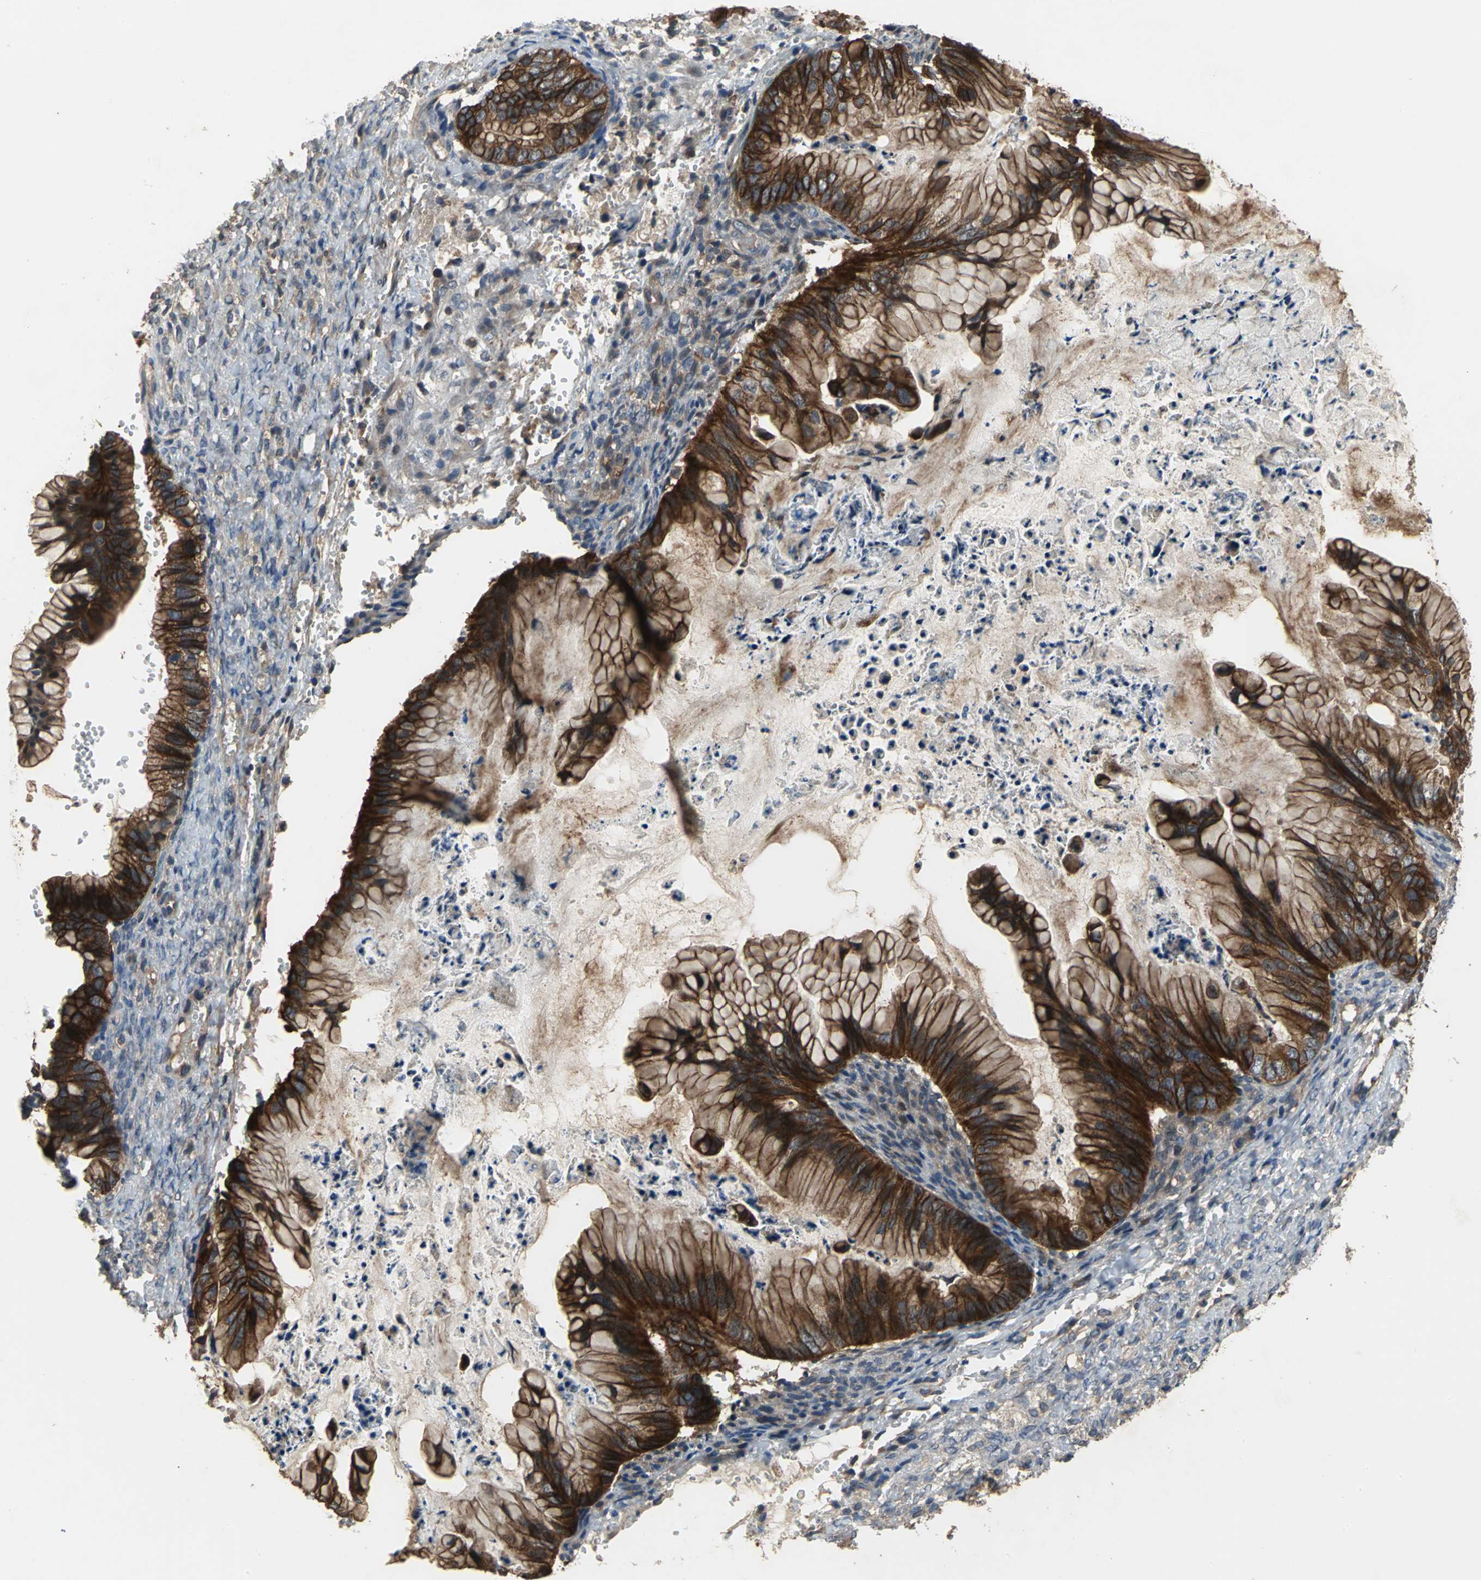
{"staining": {"intensity": "strong", "quantity": ">75%", "location": "cytoplasmic/membranous"}, "tissue": "ovarian cancer", "cell_type": "Tumor cells", "image_type": "cancer", "snomed": [{"axis": "morphology", "description": "Cystadenocarcinoma, mucinous, NOS"}, {"axis": "topography", "description": "Ovary"}], "caption": "Immunohistochemical staining of ovarian cancer demonstrates high levels of strong cytoplasmic/membranous protein expression in approximately >75% of tumor cells.", "gene": "MET", "patient": {"sex": "female", "age": 36}}